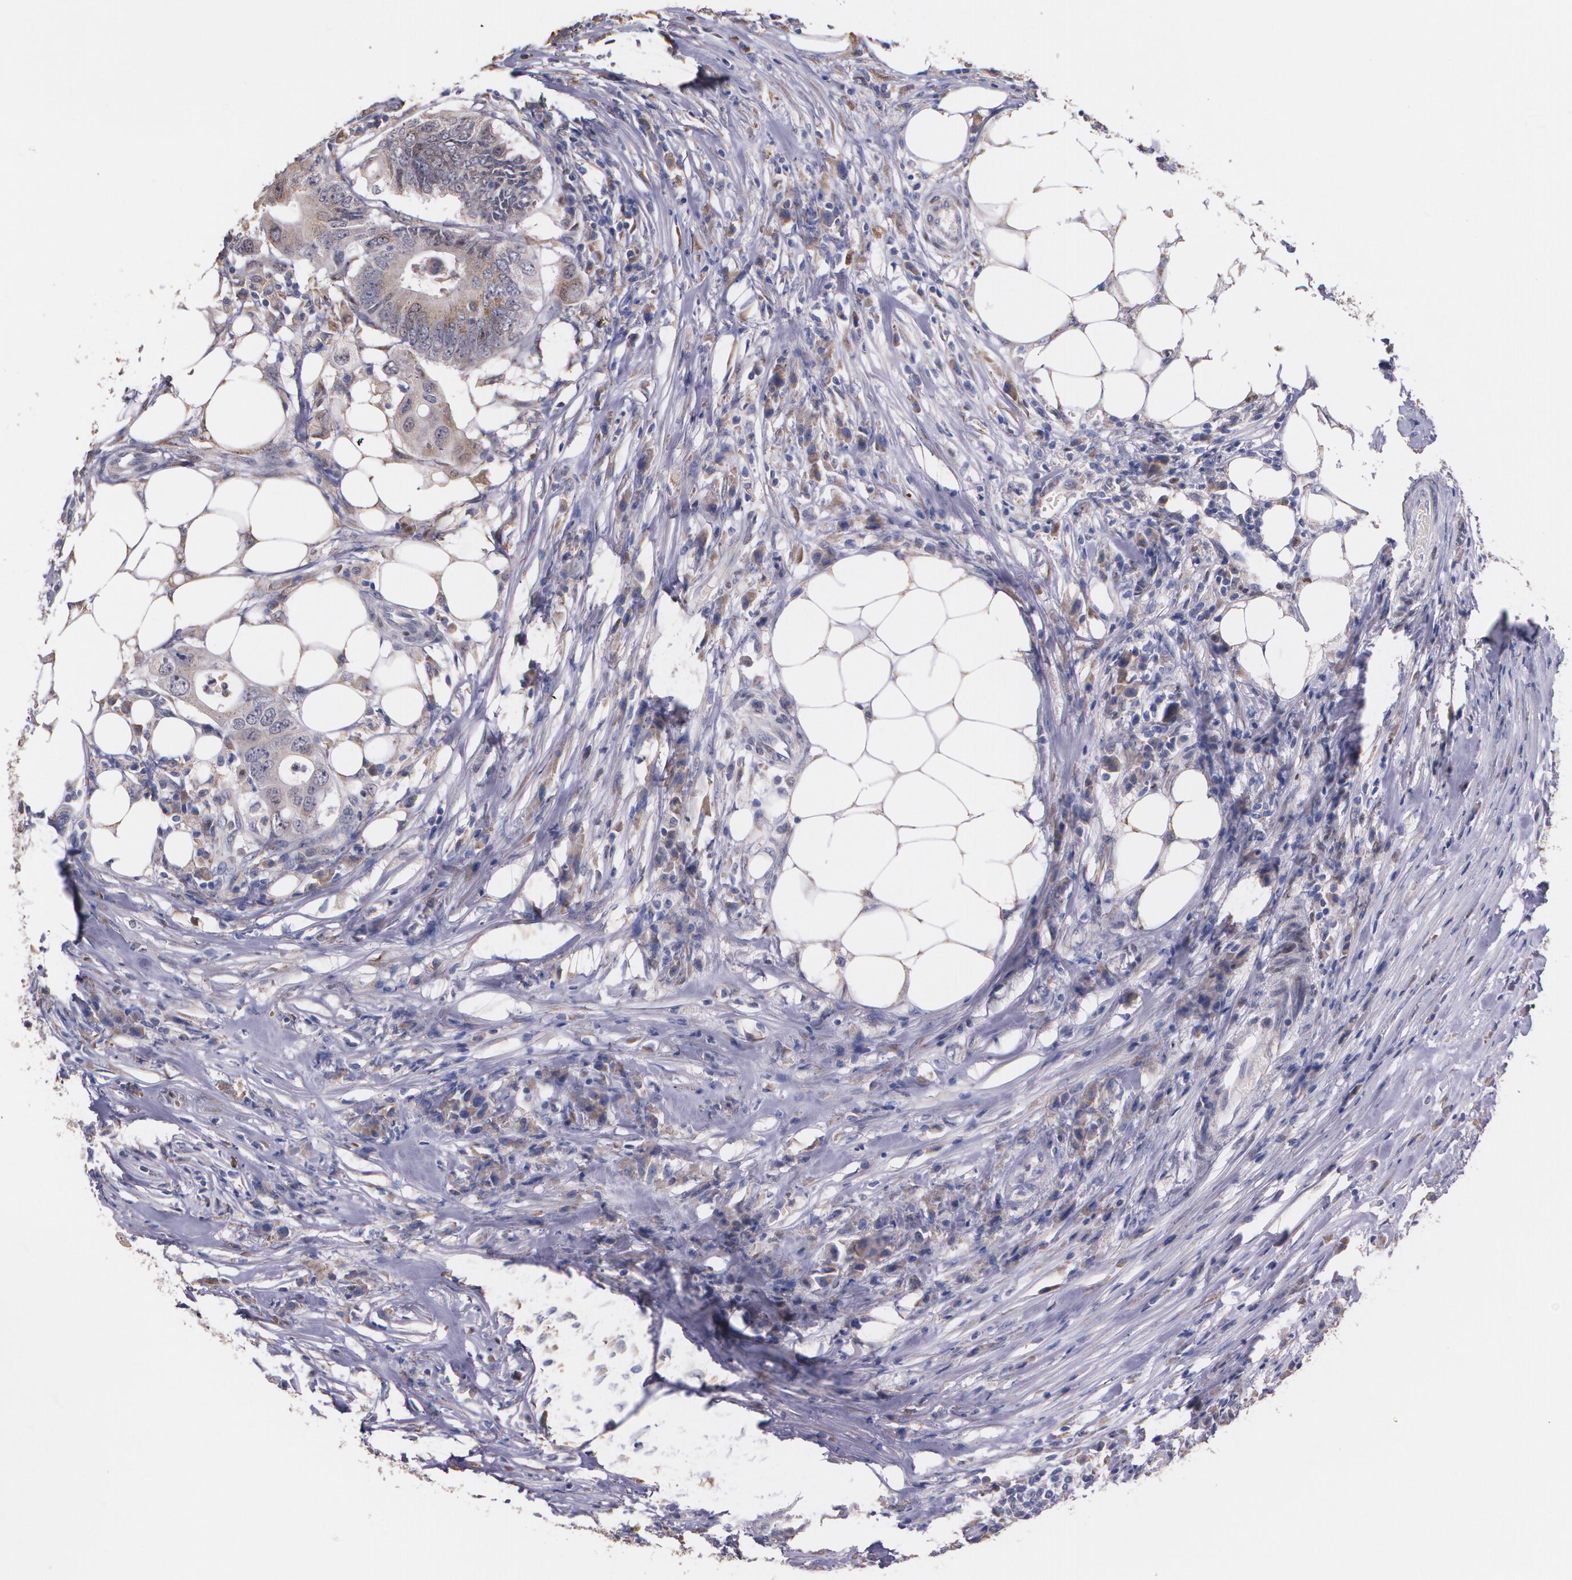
{"staining": {"intensity": "moderate", "quantity": ">75%", "location": "cytoplasmic/membranous"}, "tissue": "colorectal cancer", "cell_type": "Tumor cells", "image_type": "cancer", "snomed": [{"axis": "morphology", "description": "Adenocarcinoma, NOS"}, {"axis": "topography", "description": "Colon"}], "caption": "This is an image of immunohistochemistry (IHC) staining of colorectal adenocarcinoma, which shows moderate expression in the cytoplasmic/membranous of tumor cells.", "gene": "ATF3", "patient": {"sex": "male", "age": 71}}